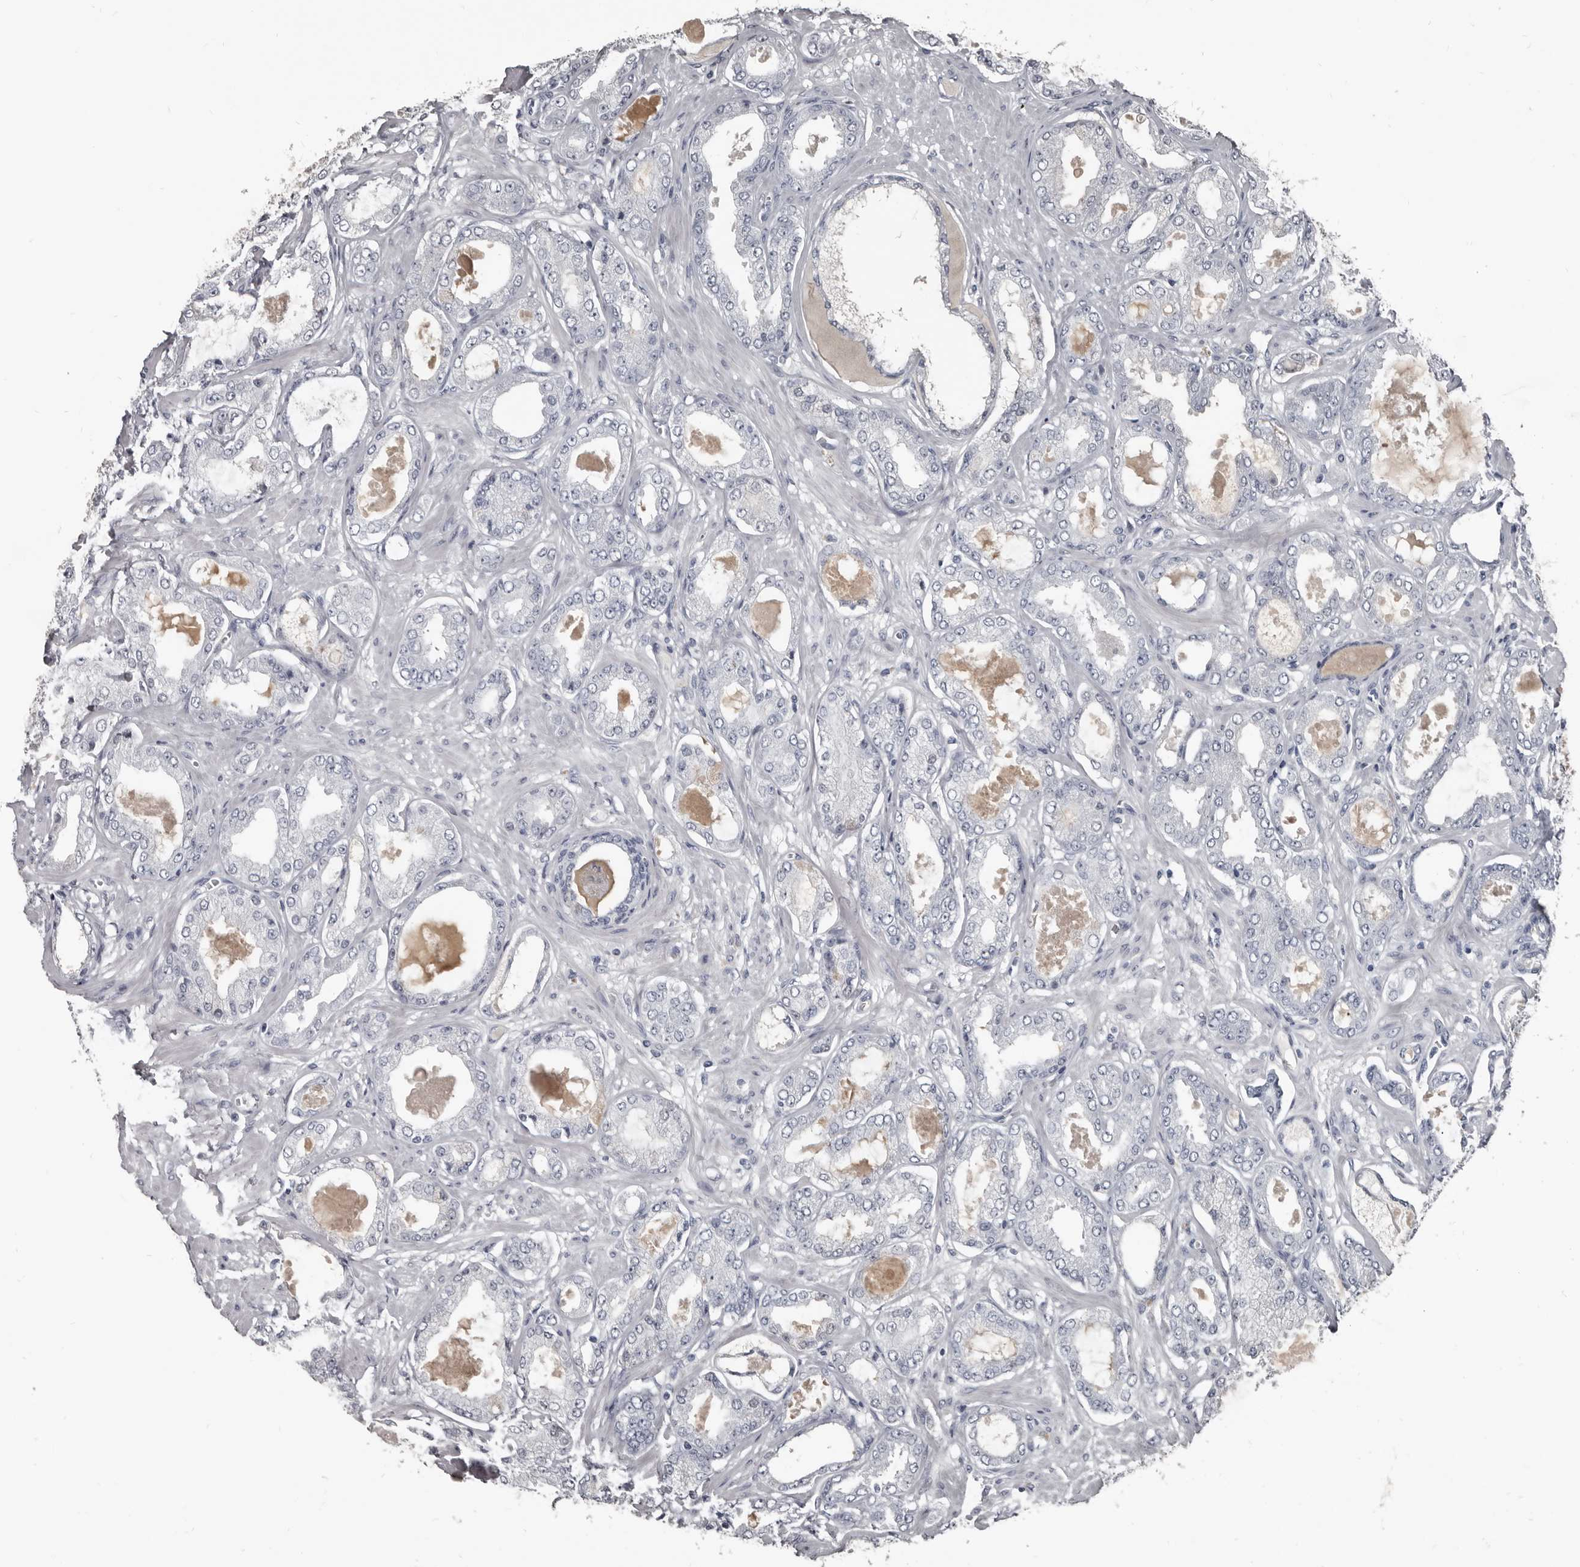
{"staining": {"intensity": "negative", "quantity": "none", "location": "none"}, "tissue": "prostate cancer", "cell_type": "Tumor cells", "image_type": "cancer", "snomed": [{"axis": "morphology", "description": "Adenocarcinoma, Low grade"}, {"axis": "topography", "description": "Prostate"}], "caption": "This photomicrograph is of adenocarcinoma (low-grade) (prostate) stained with immunohistochemistry to label a protein in brown with the nuclei are counter-stained blue. There is no positivity in tumor cells.", "gene": "GREB1", "patient": {"sex": "male", "age": 63}}